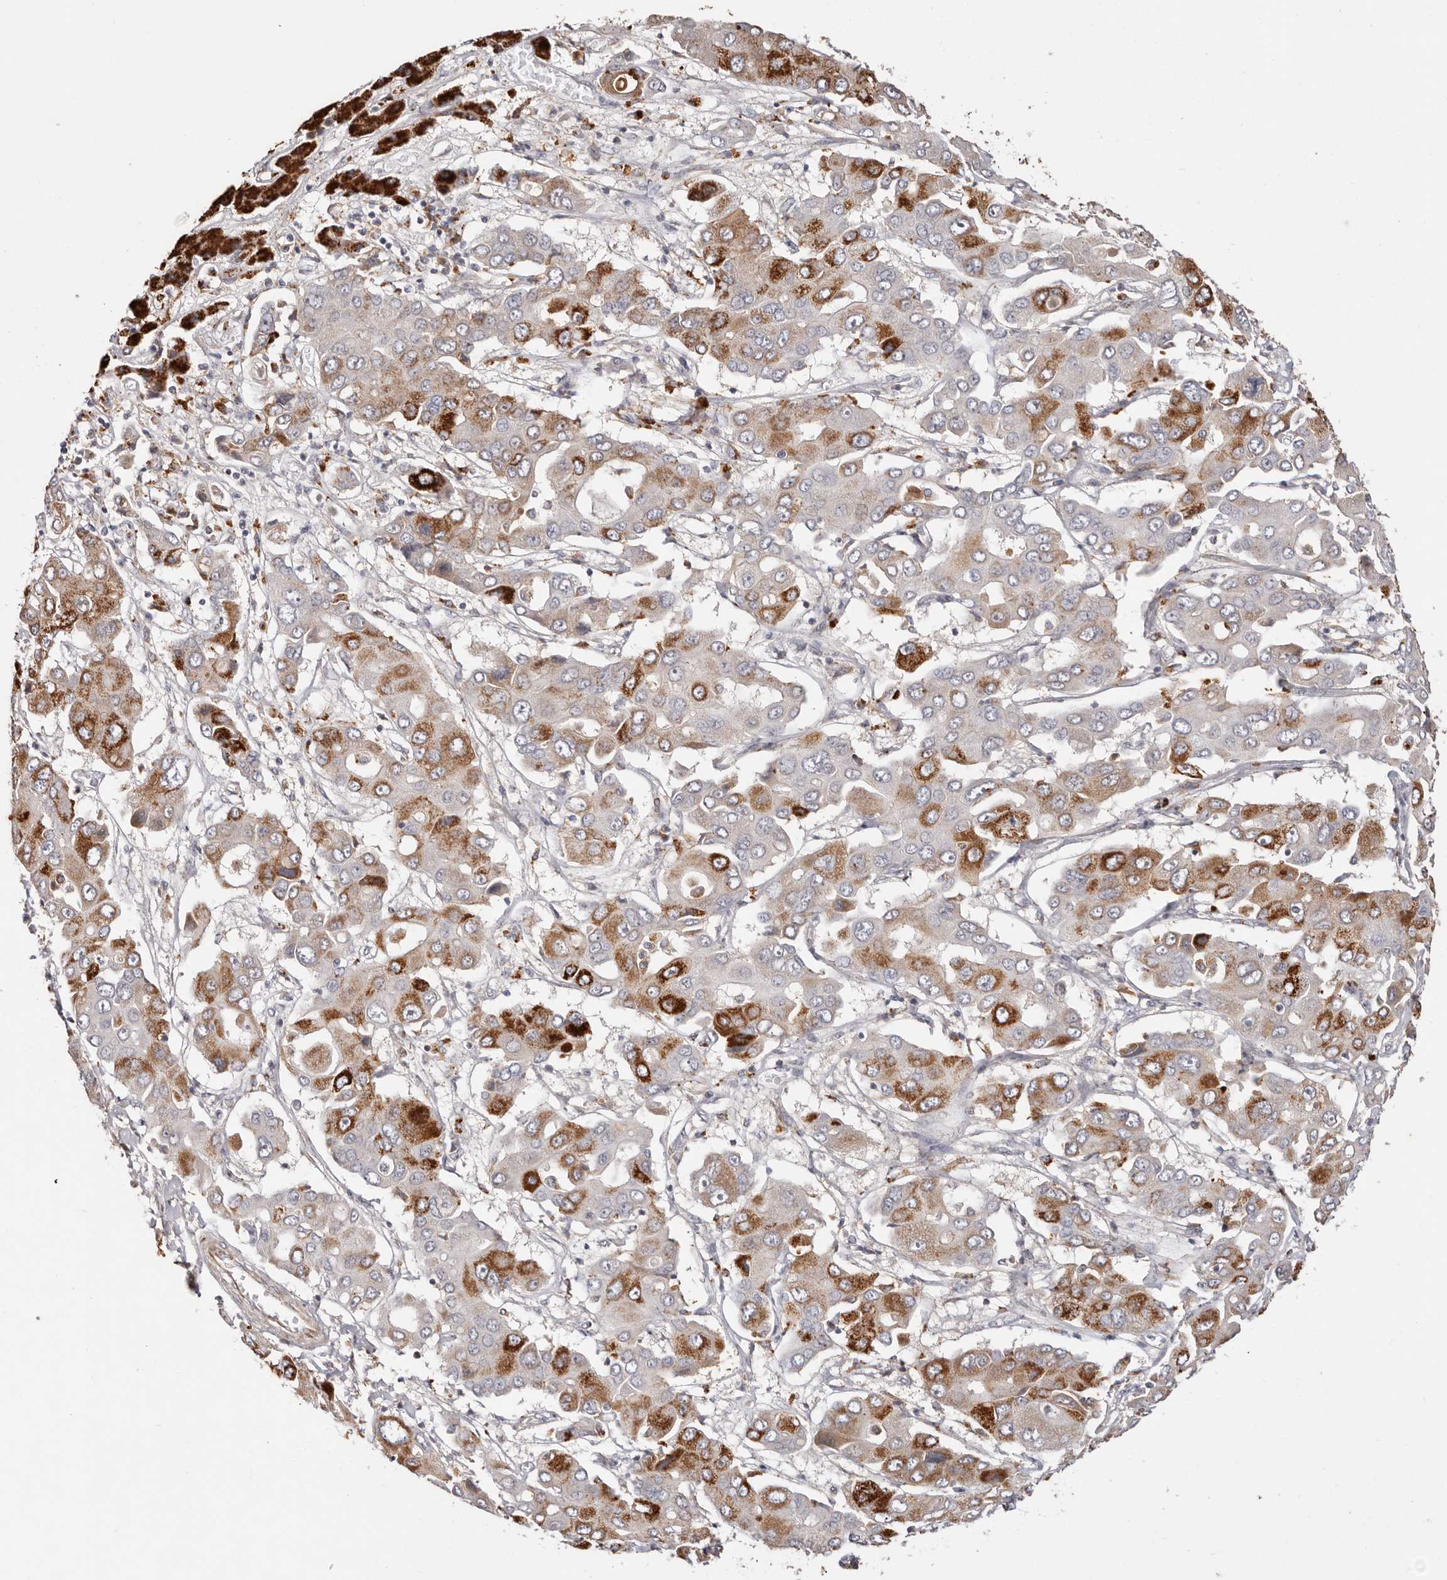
{"staining": {"intensity": "moderate", "quantity": "25%-75%", "location": "cytoplasmic/membranous"}, "tissue": "liver cancer", "cell_type": "Tumor cells", "image_type": "cancer", "snomed": [{"axis": "morphology", "description": "Cholangiocarcinoma"}, {"axis": "topography", "description": "Liver"}], "caption": "Protein analysis of liver cancer tissue displays moderate cytoplasmic/membranous expression in approximately 25%-75% of tumor cells.", "gene": "THBS3", "patient": {"sex": "male", "age": 67}}